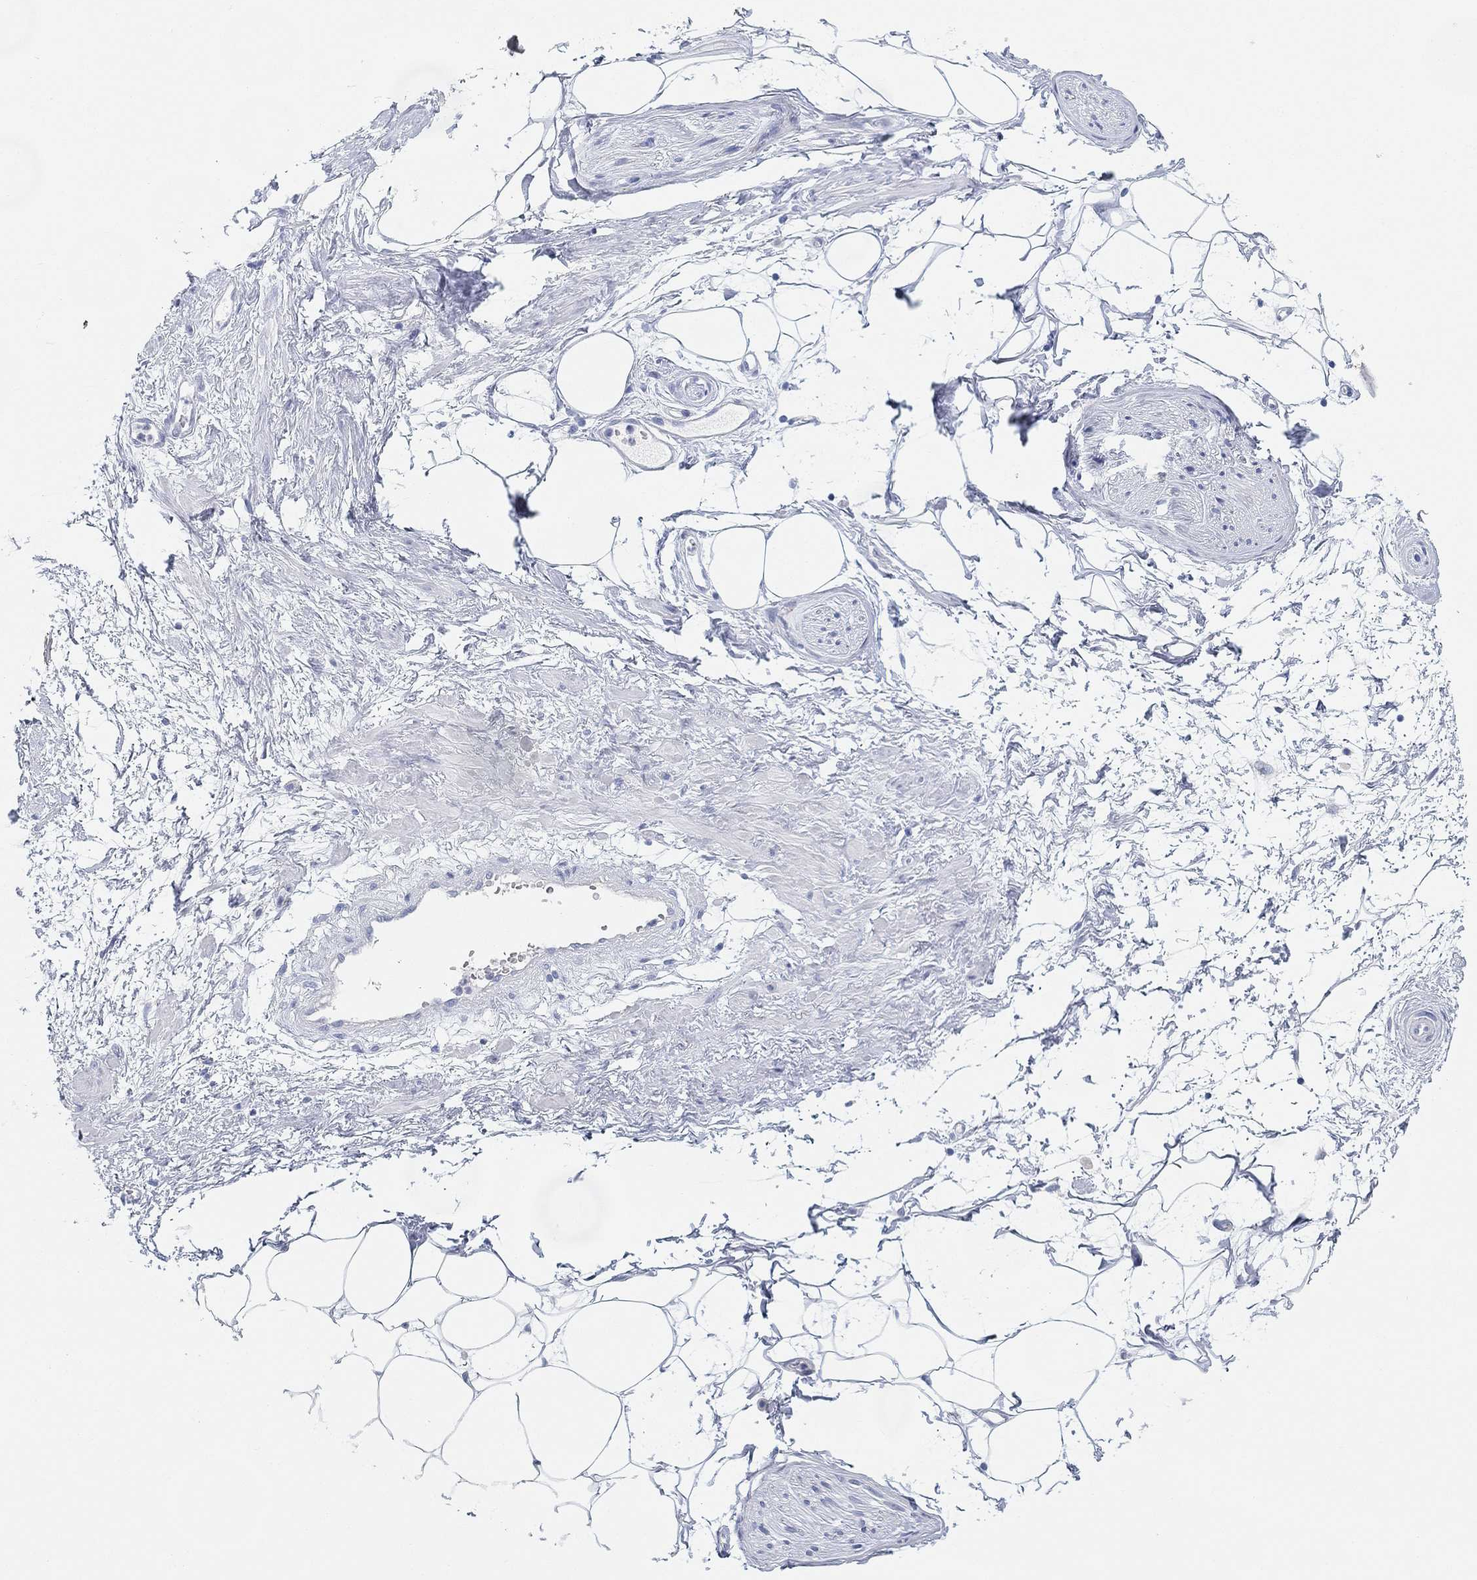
{"staining": {"intensity": "negative", "quantity": "none", "location": "none"}, "tissue": "adipose tissue", "cell_type": "Adipocytes", "image_type": "normal", "snomed": [{"axis": "morphology", "description": "Normal tissue, NOS"}, {"axis": "topography", "description": "Prostate"}, {"axis": "topography", "description": "Peripheral nerve tissue"}], "caption": "This is a histopathology image of IHC staining of unremarkable adipose tissue, which shows no staining in adipocytes.", "gene": "GPR61", "patient": {"sex": "male", "age": 57}}